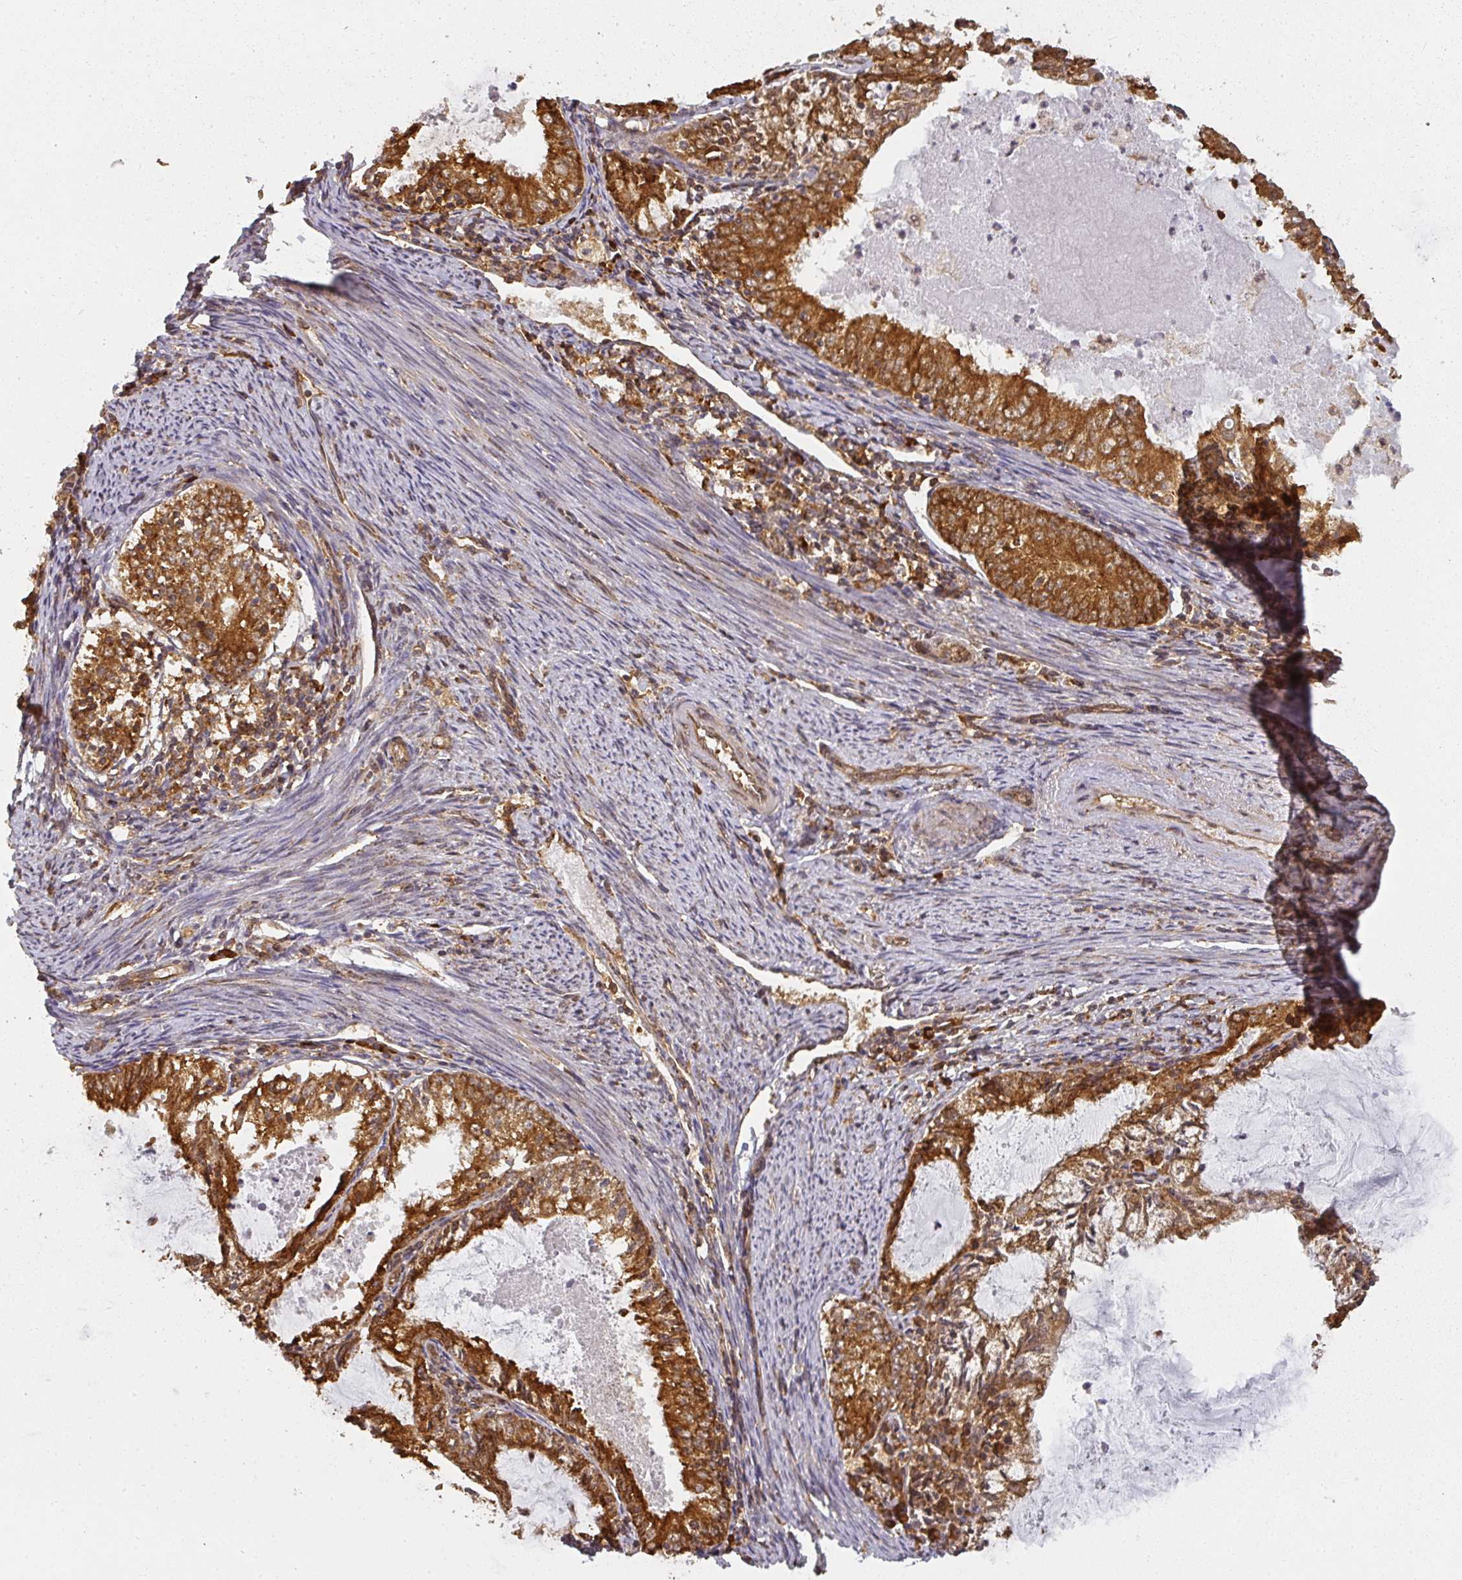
{"staining": {"intensity": "strong", "quantity": ">75%", "location": "cytoplasmic/membranous"}, "tissue": "endometrial cancer", "cell_type": "Tumor cells", "image_type": "cancer", "snomed": [{"axis": "morphology", "description": "Adenocarcinoma, NOS"}, {"axis": "topography", "description": "Endometrium"}], "caption": "Endometrial cancer stained for a protein exhibits strong cytoplasmic/membranous positivity in tumor cells. The staining was performed using DAB (3,3'-diaminobenzidine) to visualize the protein expression in brown, while the nuclei were stained in blue with hematoxylin (Magnification: 20x).", "gene": "PPP6R3", "patient": {"sex": "female", "age": 57}}